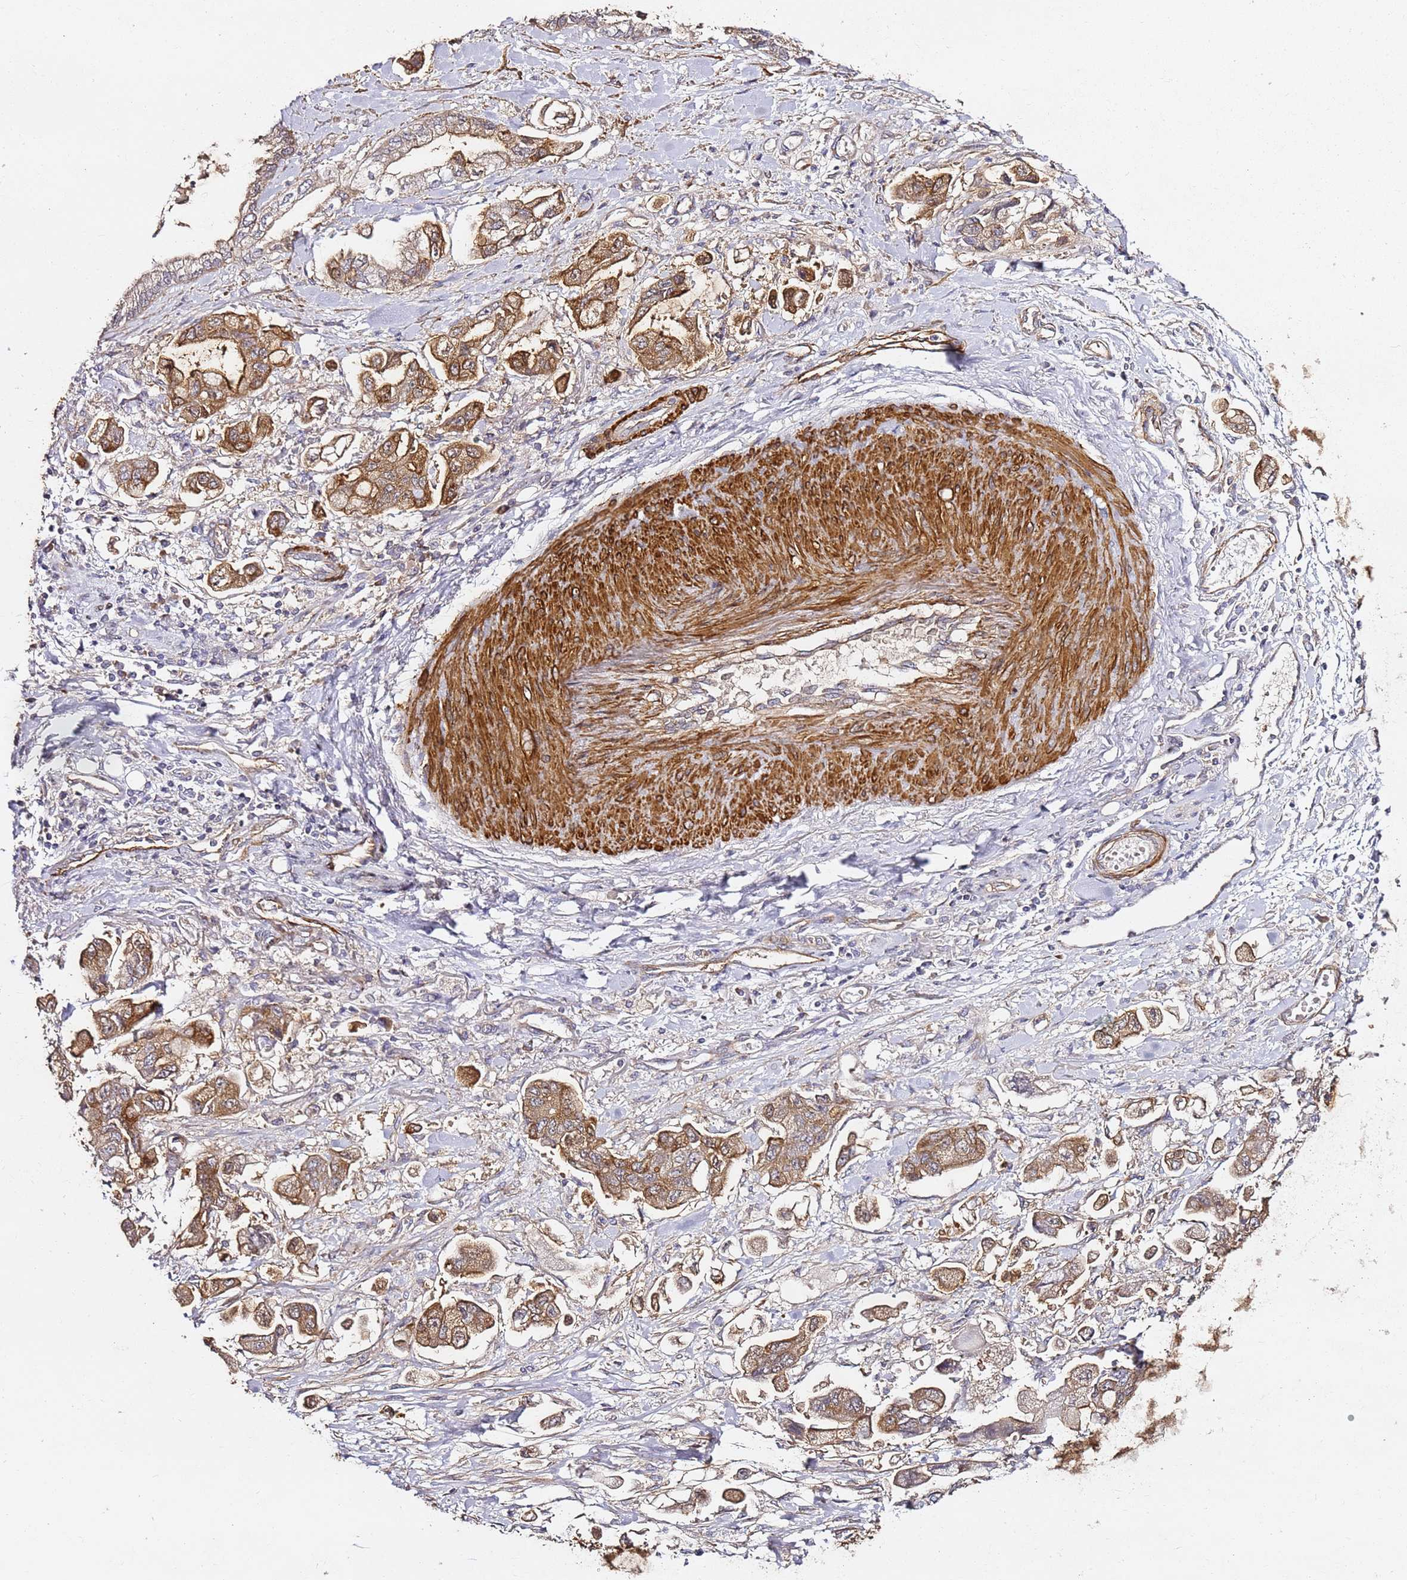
{"staining": {"intensity": "moderate", "quantity": ">75%", "location": "cytoplasmic/membranous"}, "tissue": "stomach cancer", "cell_type": "Tumor cells", "image_type": "cancer", "snomed": [{"axis": "morphology", "description": "Adenocarcinoma, NOS"}, {"axis": "topography", "description": "Stomach"}], "caption": "Immunohistochemical staining of human stomach cancer demonstrates medium levels of moderate cytoplasmic/membranous staining in about >75% of tumor cells.", "gene": "EPS8L1", "patient": {"sex": "male", "age": 62}}